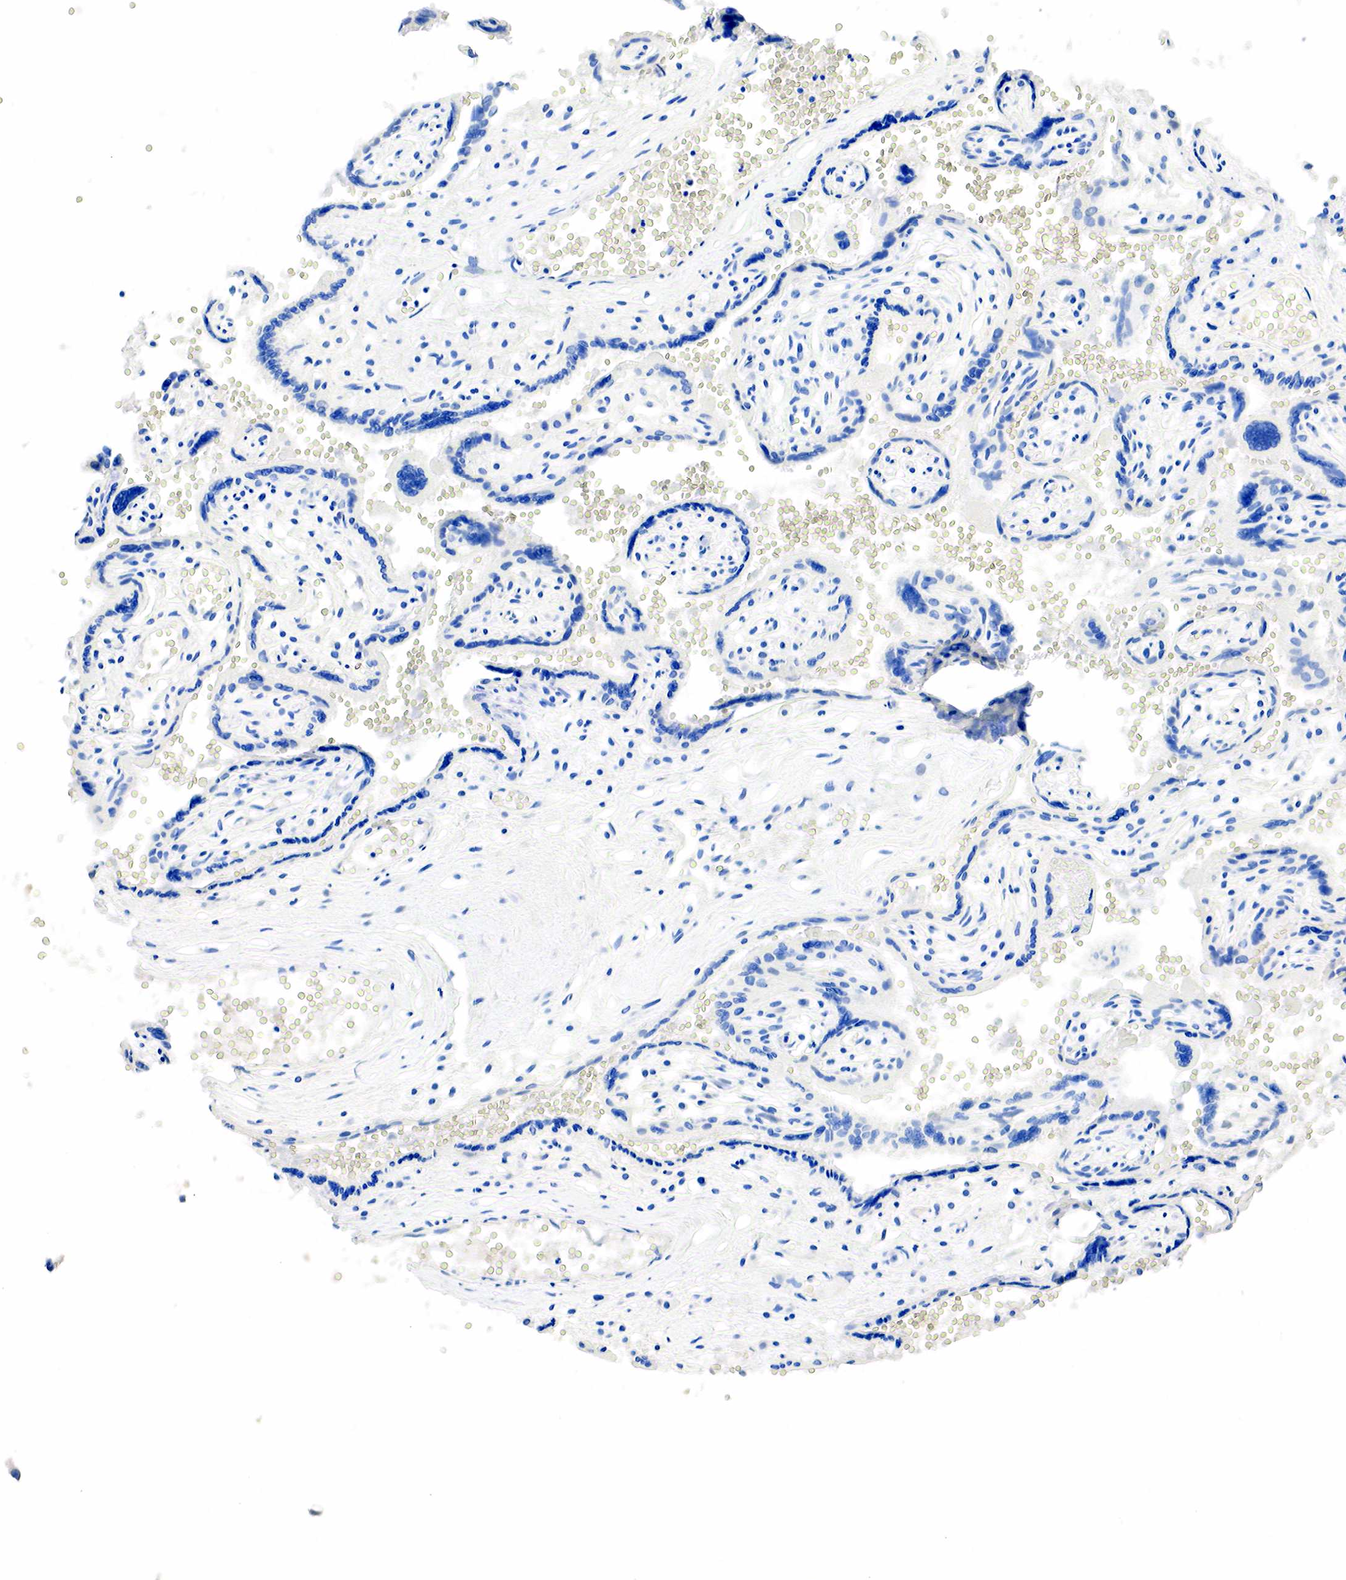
{"staining": {"intensity": "negative", "quantity": "none", "location": "none"}, "tissue": "placenta", "cell_type": "Decidual cells", "image_type": "normal", "snomed": [{"axis": "morphology", "description": "Normal tissue, NOS"}, {"axis": "topography", "description": "Placenta"}], "caption": "Immunohistochemistry image of benign placenta: human placenta stained with DAB exhibits no significant protein positivity in decidual cells.", "gene": "SST", "patient": {"sex": "female", "age": 40}}